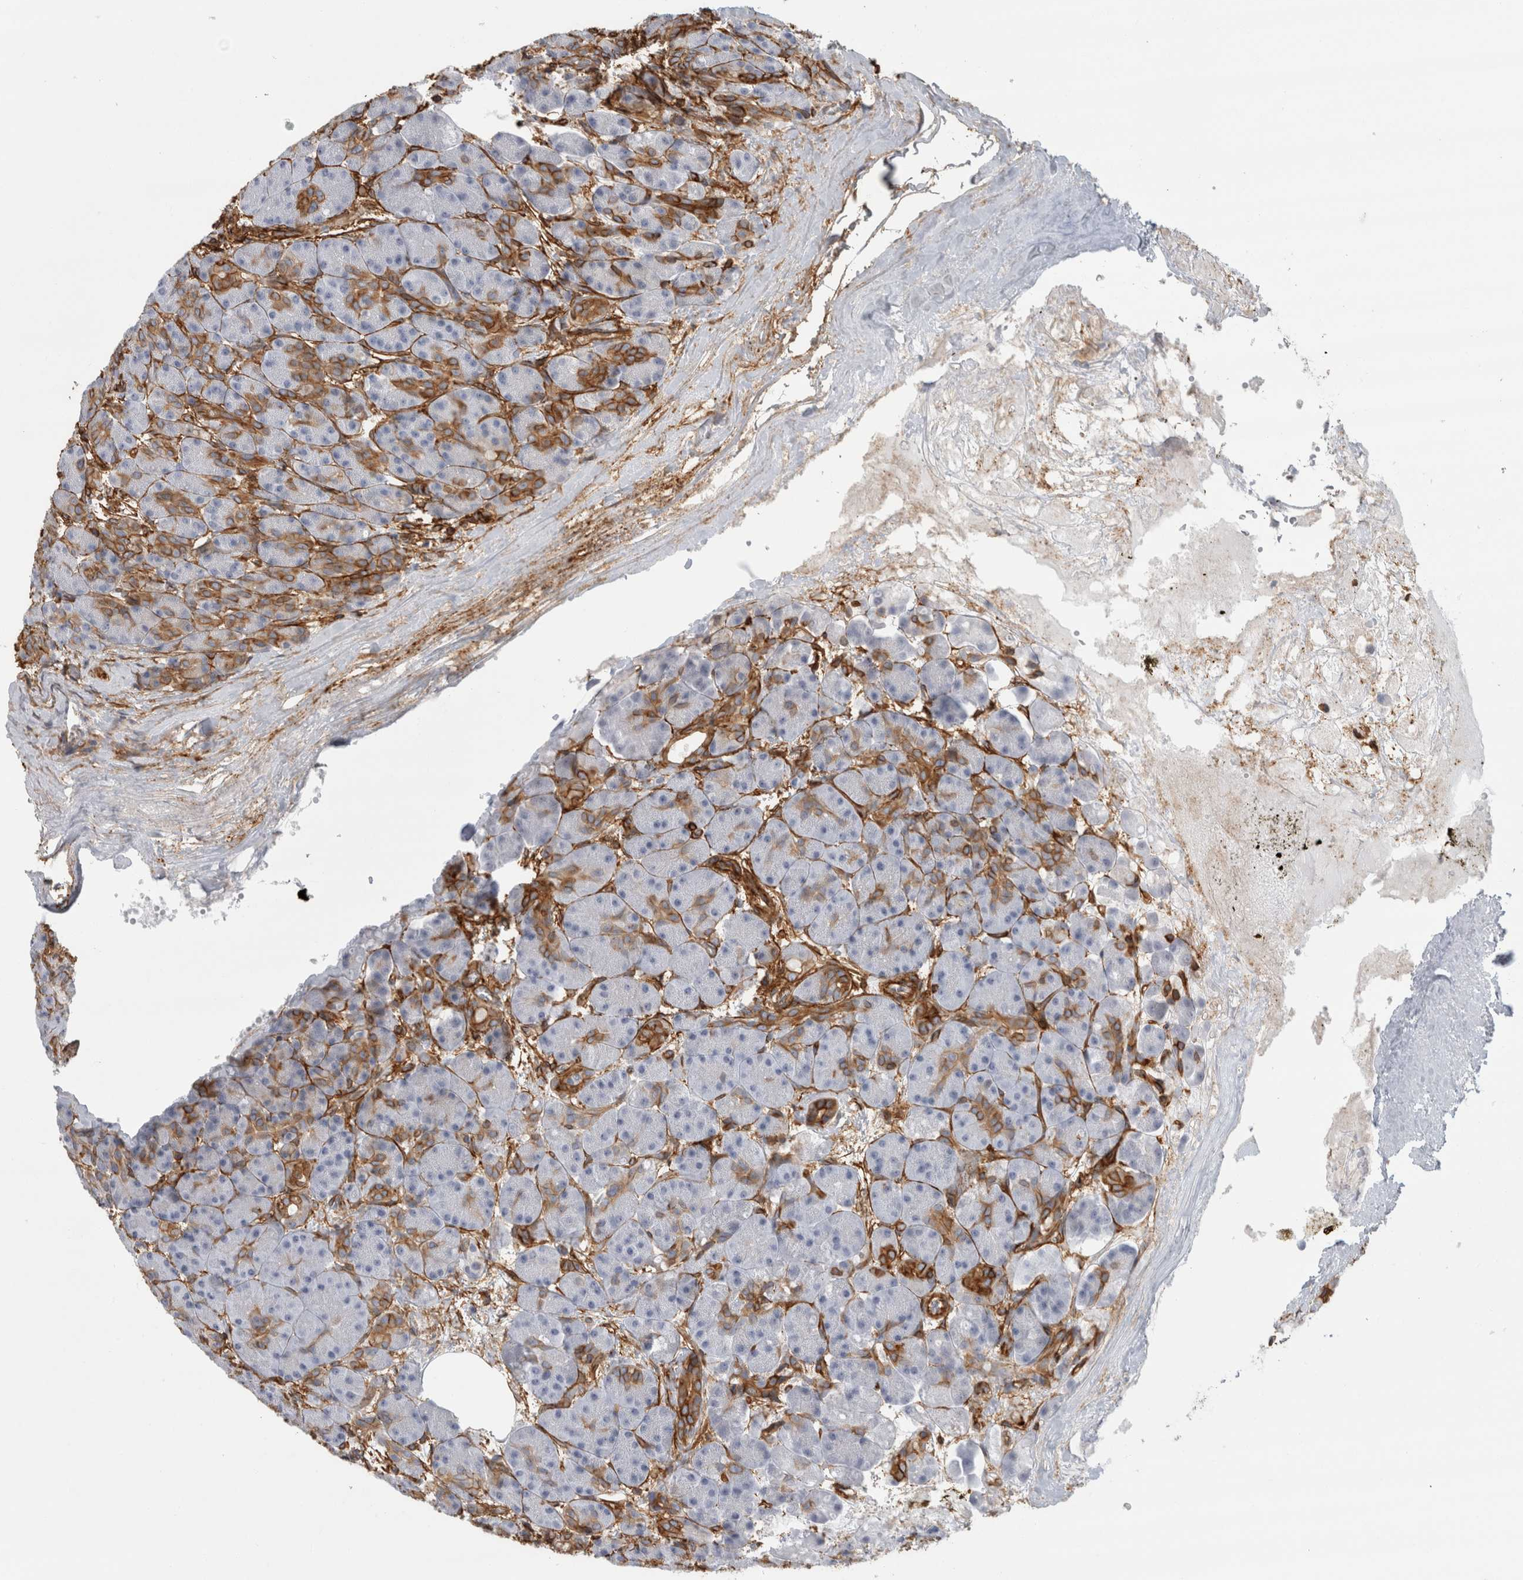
{"staining": {"intensity": "moderate", "quantity": "25%-75%", "location": "cytoplasmic/membranous"}, "tissue": "pancreas", "cell_type": "Exocrine glandular cells", "image_type": "normal", "snomed": [{"axis": "morphology", "description": "Normal tissue, NOS"}, {"axis": "topography", "description": "Pancreas"}], "caption": "Pancreas stained with immunohistochemistry shows moderate cytoplasmic/membranous expression in about 25%-75% of exocrine glandular cells.", "gene": "AHNAK", "patient": {"sex": "male", "age": 63}}